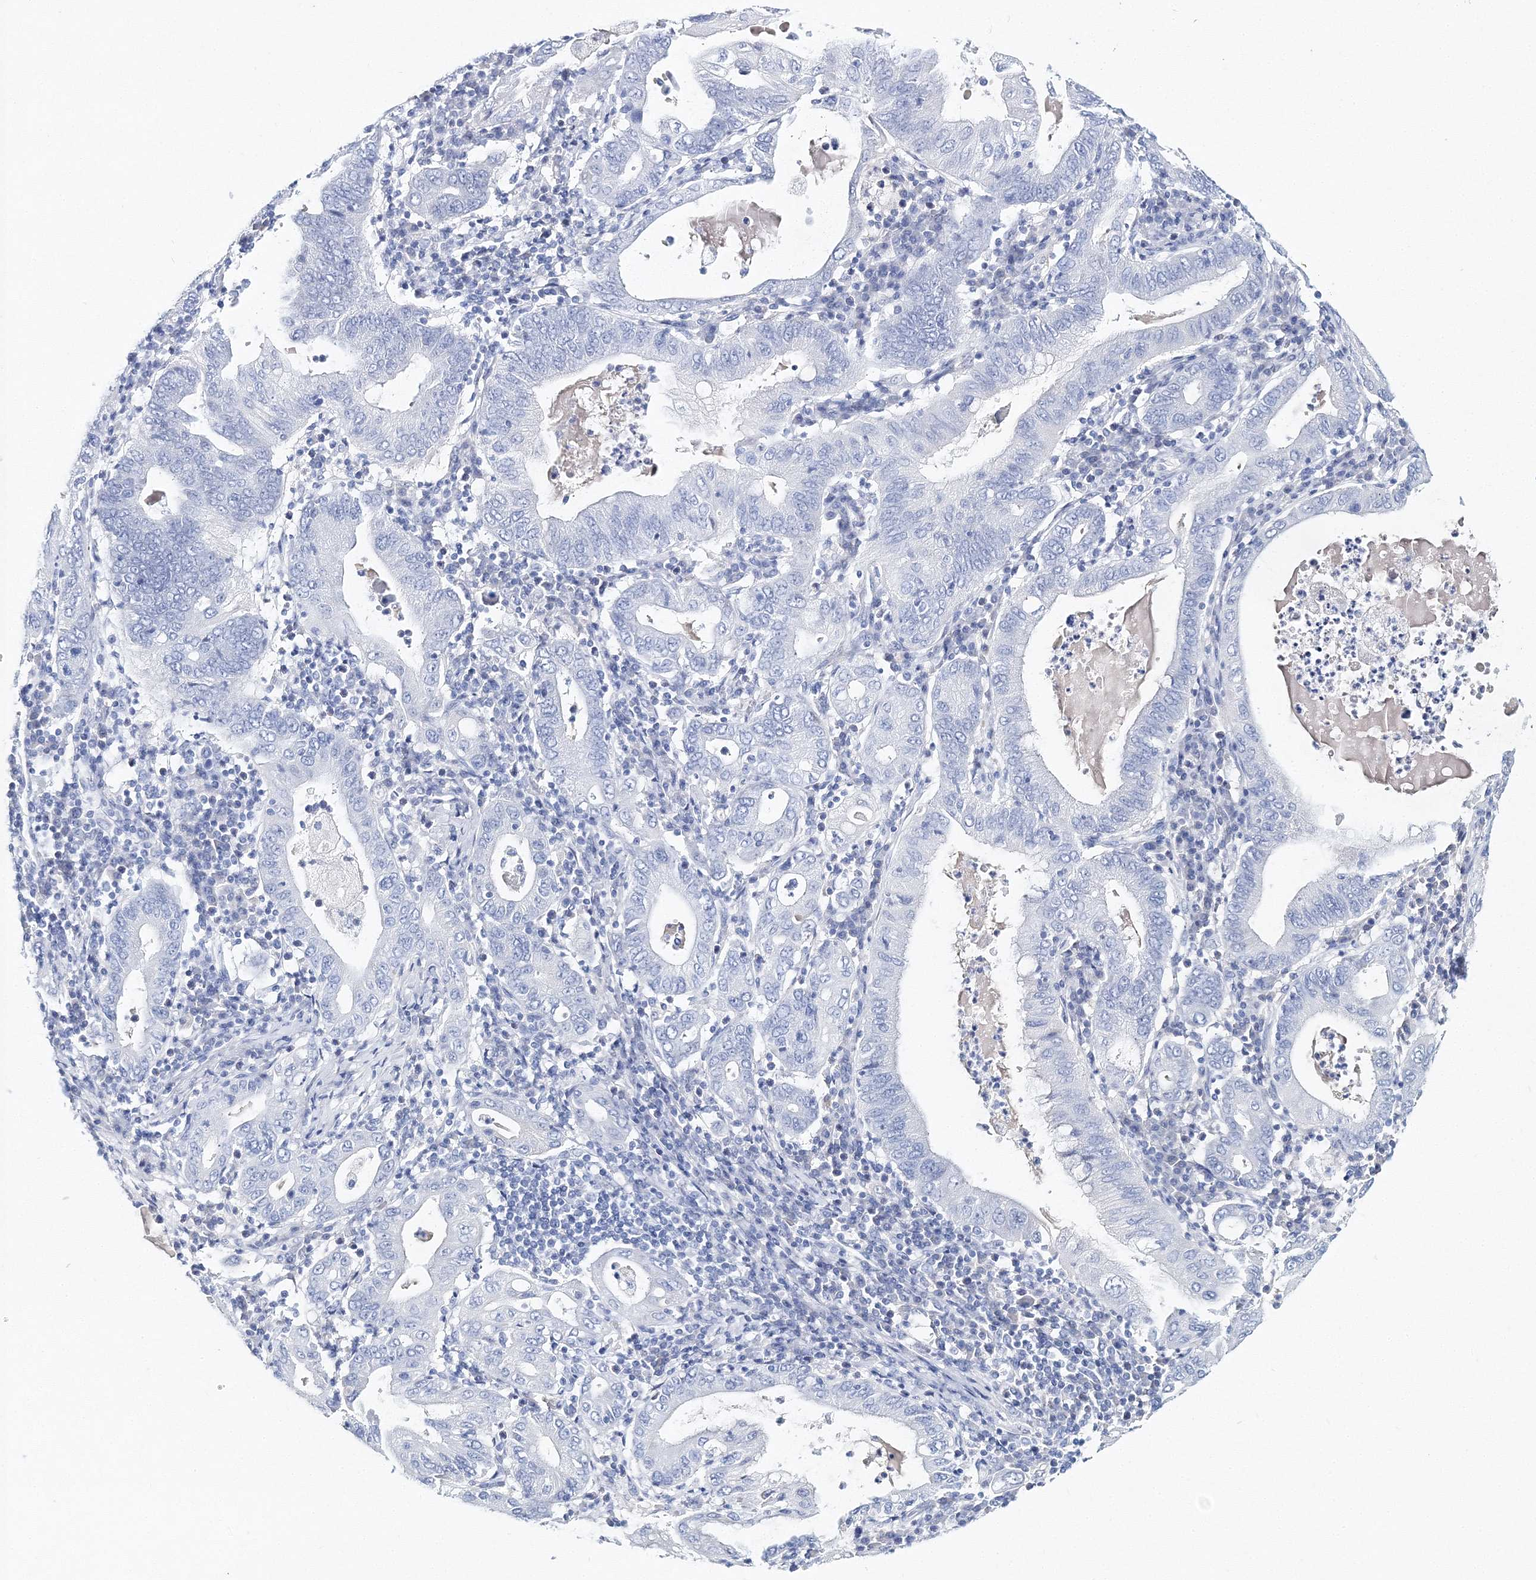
{"staining": {"intensity": "negative", "quantity": "none", "location": "none"}, "tissue": "stomach cancer", "cell_type": "Tumor cells", "image_type": "cancer", "snomed": [{"axis": "morphology", "description": "Normal tissue, NOS"}, {"axis": "morphology", "description": "Adenocarcinoma, NOS"}, {"axis": "topography", "description": "Esophagus"}, {"axis": "topography", "description": "Stomach, upper"}, {"axis": "topography", "description": "Peripheral nerve tissue"}], "caption": "IHC of adenocarcinoma (stomach) reveals no staining in tumor cells.", "gene": "MYOZ2", "patient": {"sex": "male", "age": 62}}